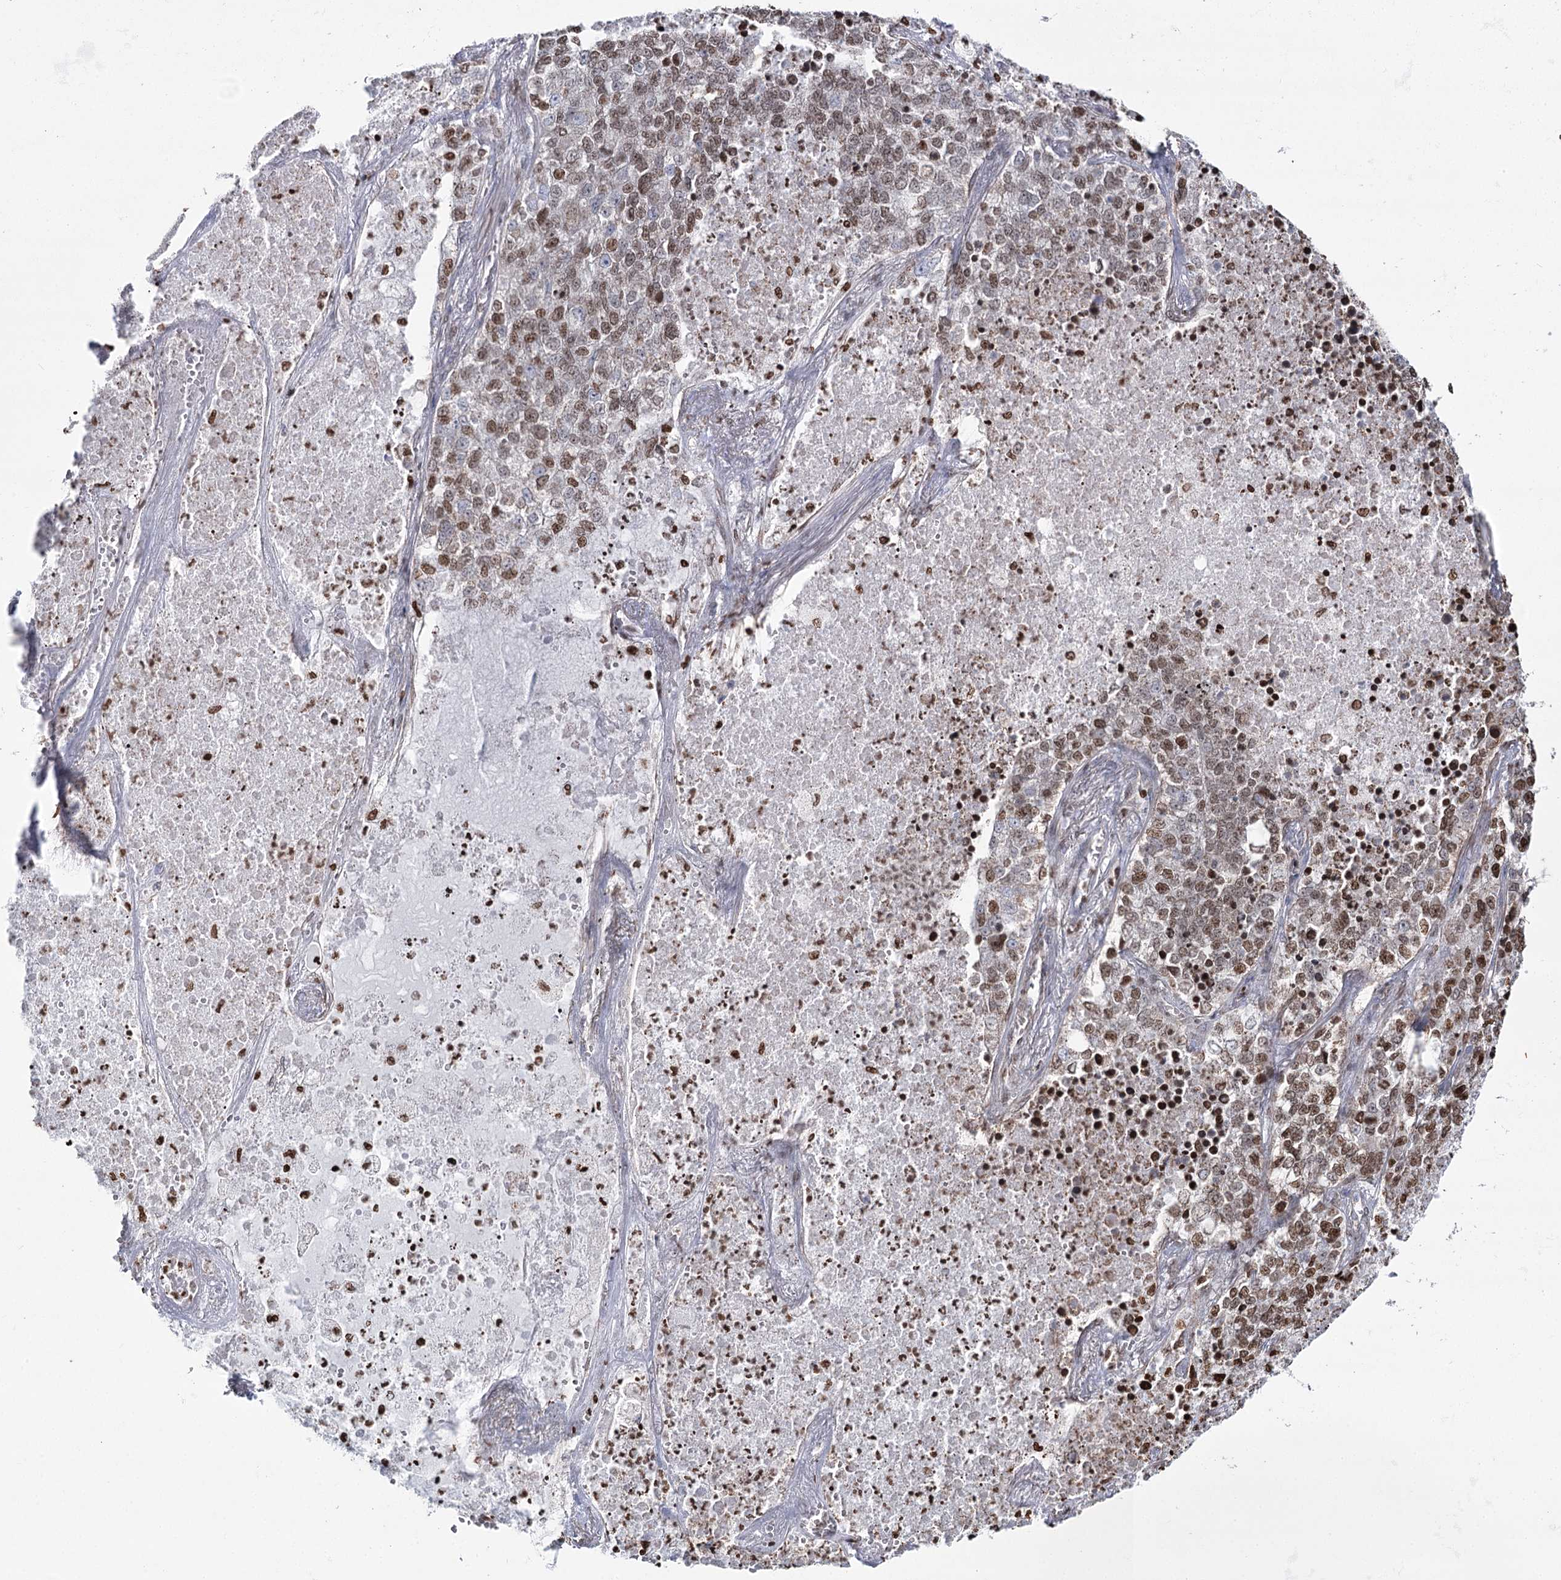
{"staining": {"intensity": "moderate", "quantity": ">75%", "location": "nuclear"}, "tissue": "lung cancer", "cell_type": "Tumor cells", "image_type": "cancer", "snomed": [{"axis": "morphology", "description": "Adenocarcinoma, NOS"}, {"axis": "topography", "description": "Lung"}], "caption": "There is medium levels of moderate nuclear expression in tumor cells of lung cancer, as demonstrated by immunohistochemical staining (brown color).", "gene": "PDHX", "patient": {"sex": "male", "age": 49}}